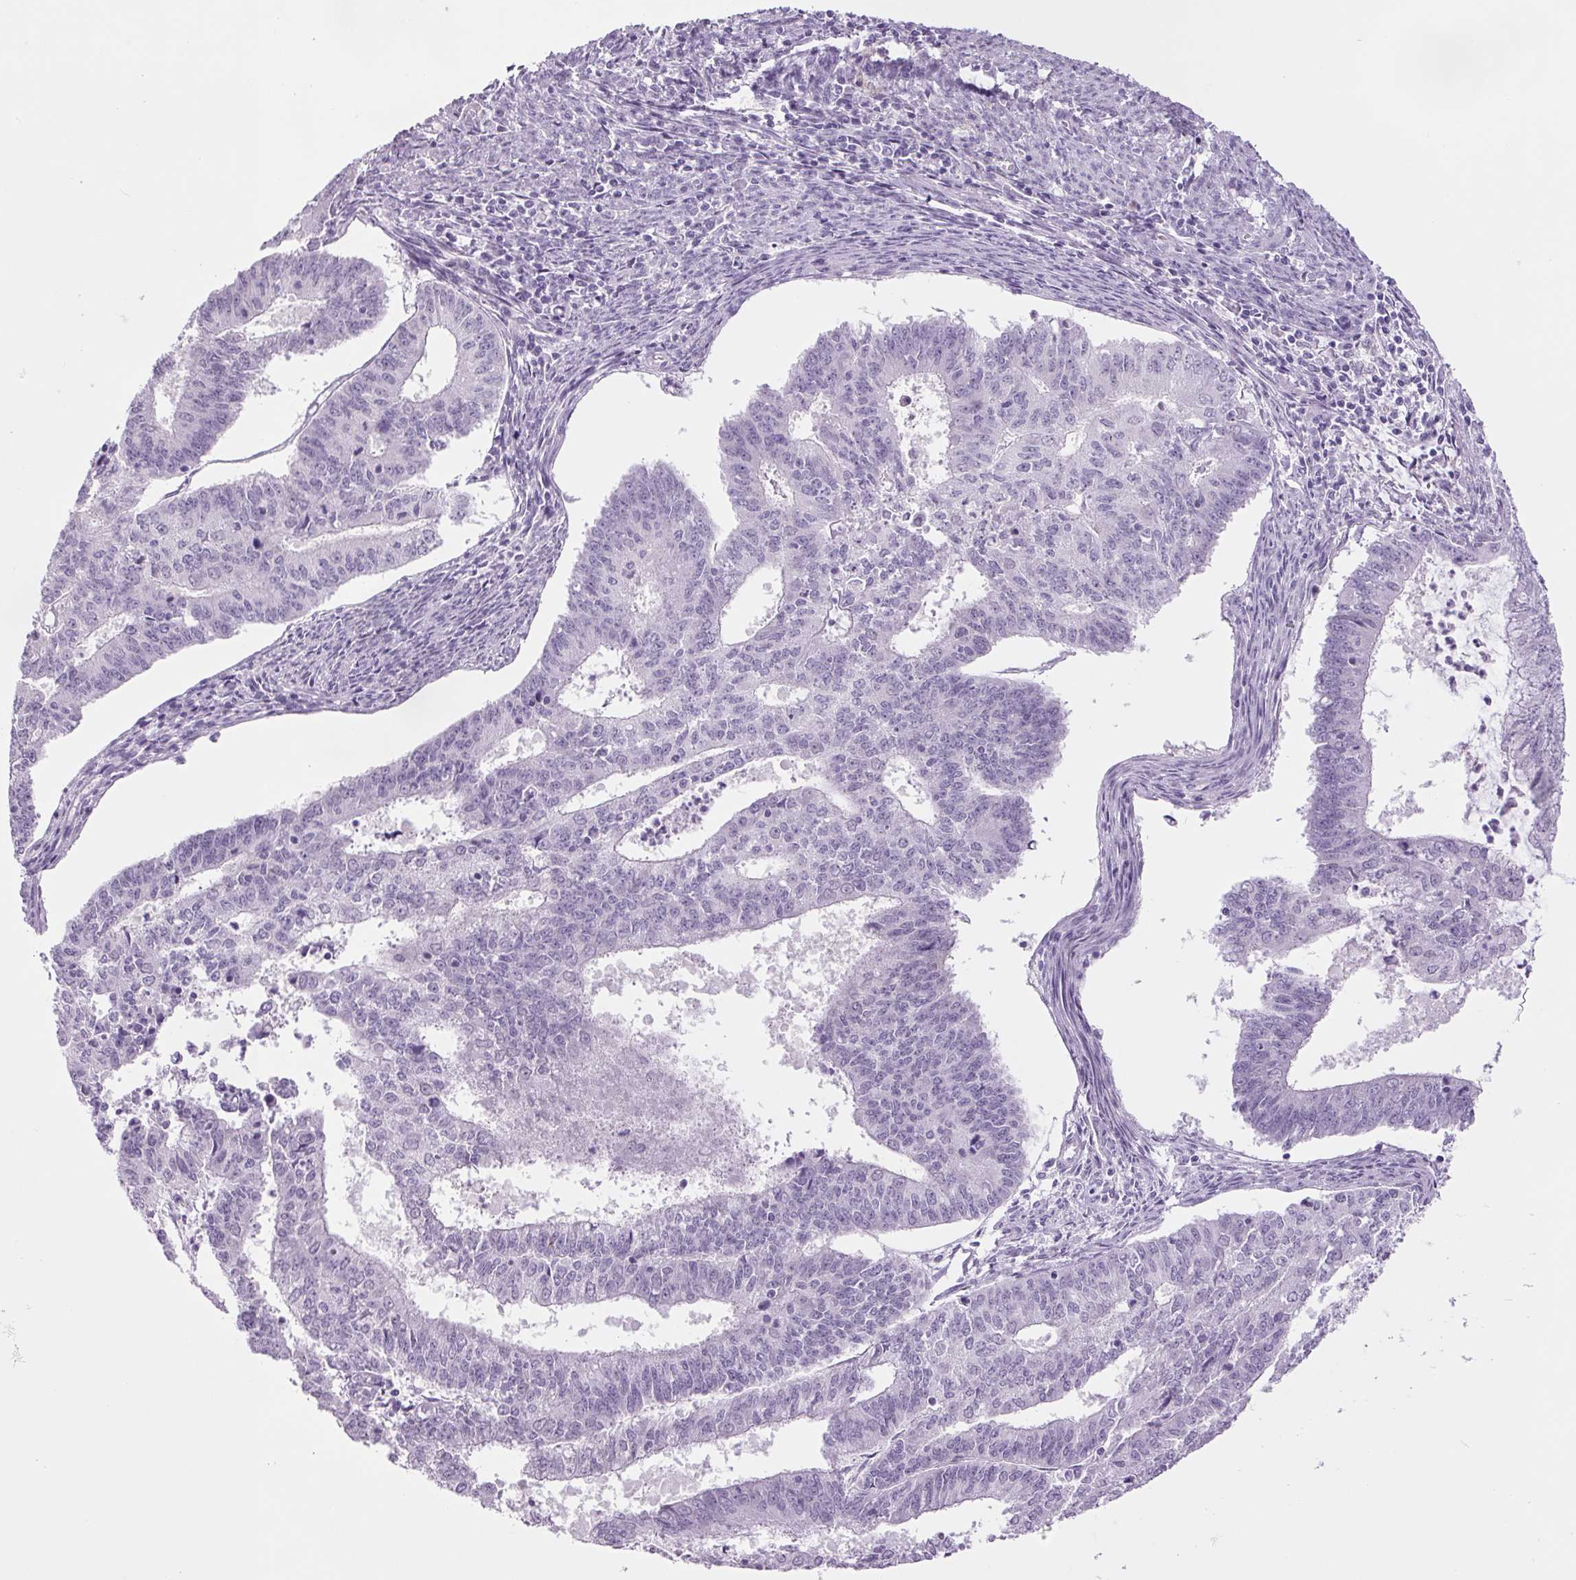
{"staining": {"intensity": "negative", "quantity": "none", "location": "none"}, "tissue": "endometrial cancer", "cell_type": "Tumor cells", "image_type": "cancer", "snomed": [{"axis": "morphology", "description": "Adenocarcinoma, NOS"}, {"axis": "topography", "description": "Endometrium"}], "caption": "Protein analysis of endometrial adenocarcinoma reveals no significant staining in tumor cells. (DAB (3,3'-diaminobenzidine) immunohistochemistry (IHC), high magnification).", "gene": "PPP1R1A", "patient": {"sex": "female", "age": 61}}